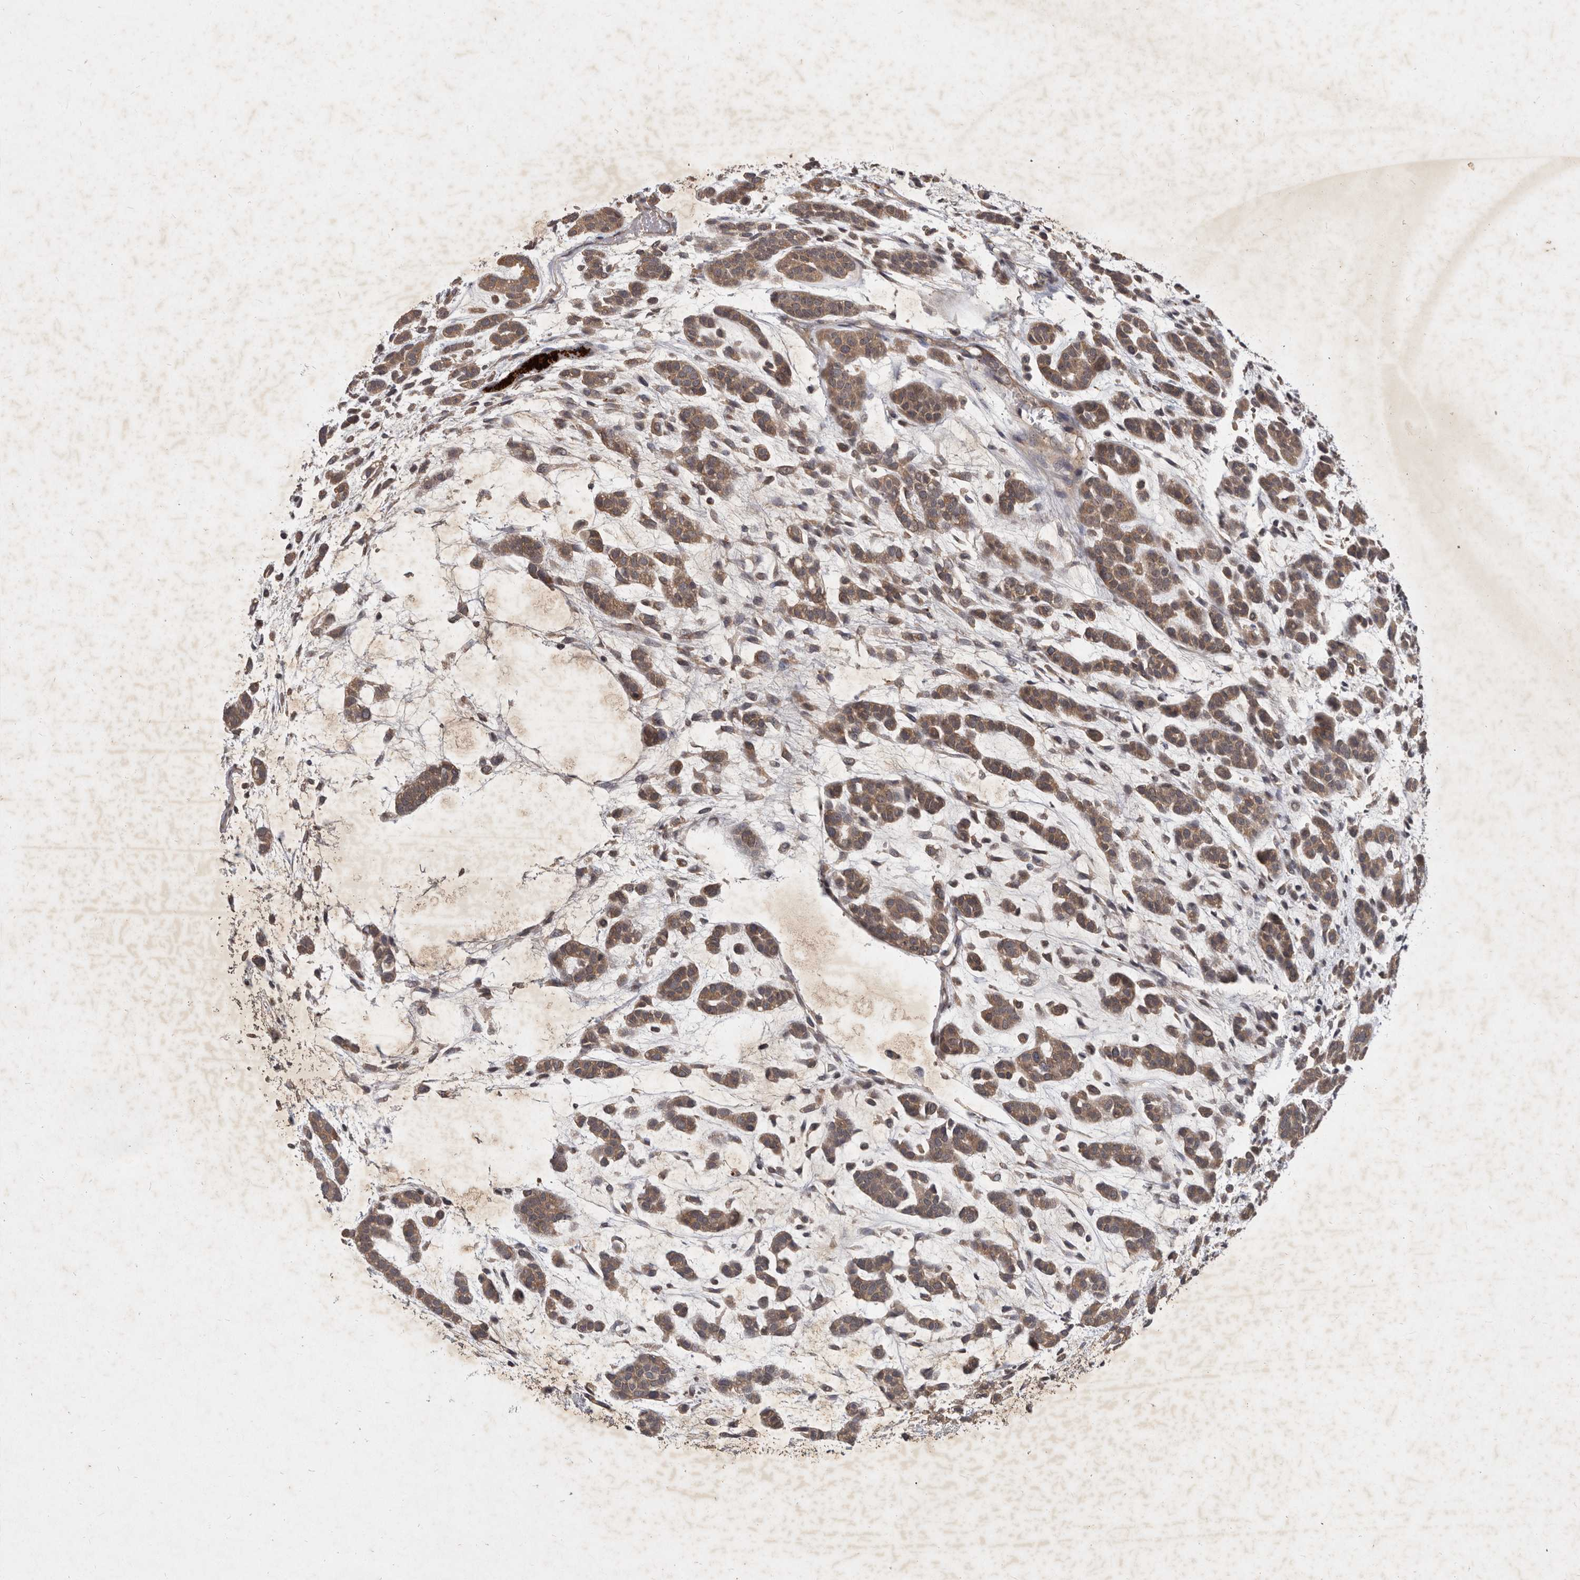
{"staining": {"intensity": "moderate", "quantity": ">75%", "location": "cytoplasmic/membranous"}, "tissue": "head and neck cancer", "cell_type": "Tumor cells", "image_type": "cancer", "snomed": [{"axis": "morphology", "description": "Adenocarcinoma, NOS"}, {"axis": "morphology", "description": "Adenoma, NOS"}, {"axis": "topography", "description": "Head-Neck"}], "caption": "The immunohistochemical stain labels moderate cytoplasmic/membranous expression in tumor cells of head and neck cancer tissue. The staining is performed using DAB brown chromogen to label protein expression. The nuclei are counter-stained blue using hematoxylin.", "gene": "DNAJC28", "patient": {"sex": "female", "age": 55}}